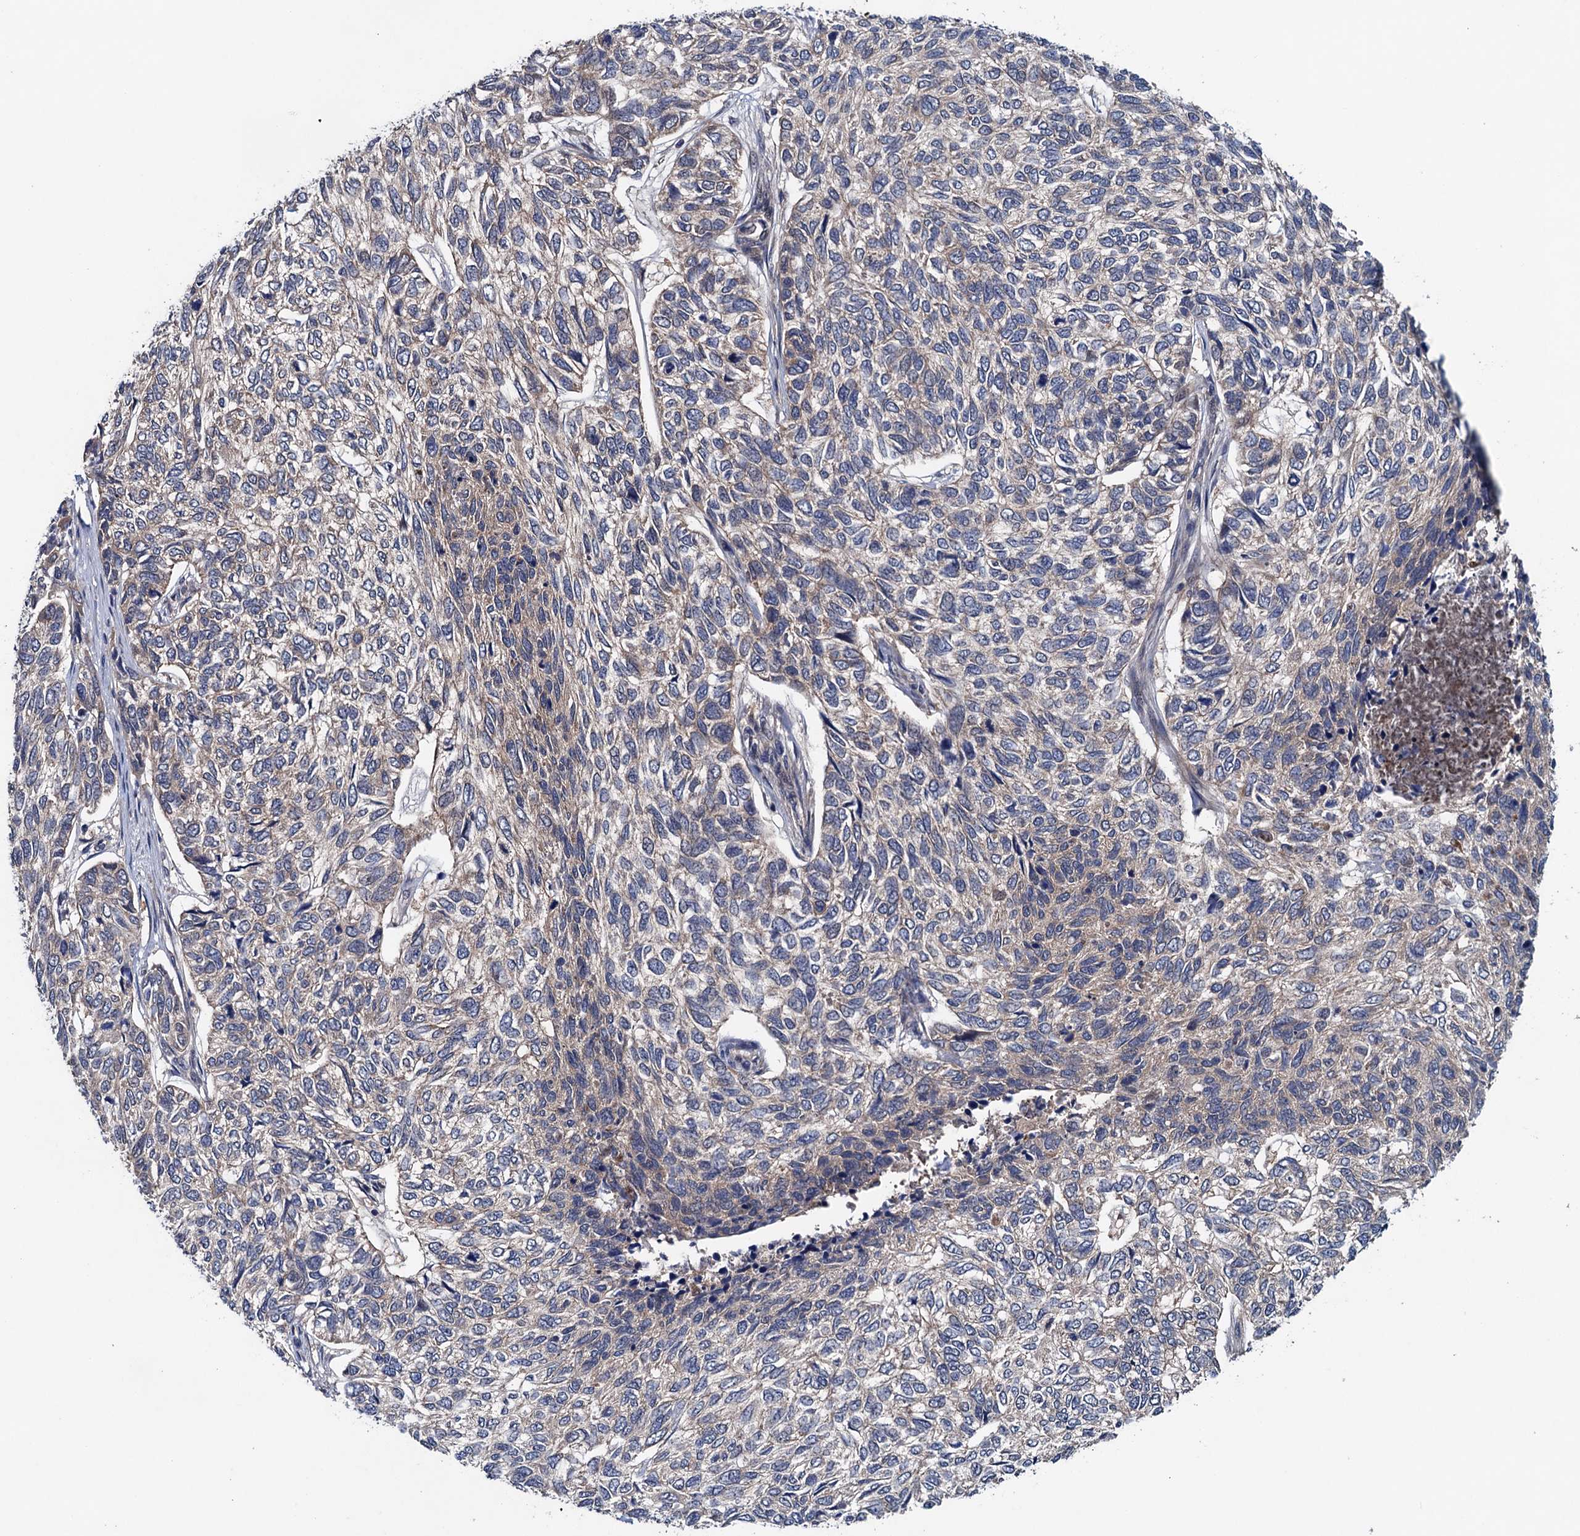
{"staining": {"intensity": "weak", "quantity": "25%-75%", "location": "cytoplasmic/membranous"}, "tissue": "skin cancer", "cell_type": "Tumor cells", "image_type": "cancer", "snomed": [{"axis": "morphology", "description": "Basal cell carcinoma"}, {"axis": "topography", "description": "Skin"}], "caption": "DAB (3,3'-diaminobenzidine) immunohistochemical staining of skin cancer (basal cell carcinoma) displays weak cytoplasmic/membranous protein positivity in approximately 25%-75% of tumor cells.", "gene": "BLTP3B", "patient": {"sex": "female", "age": 65}}